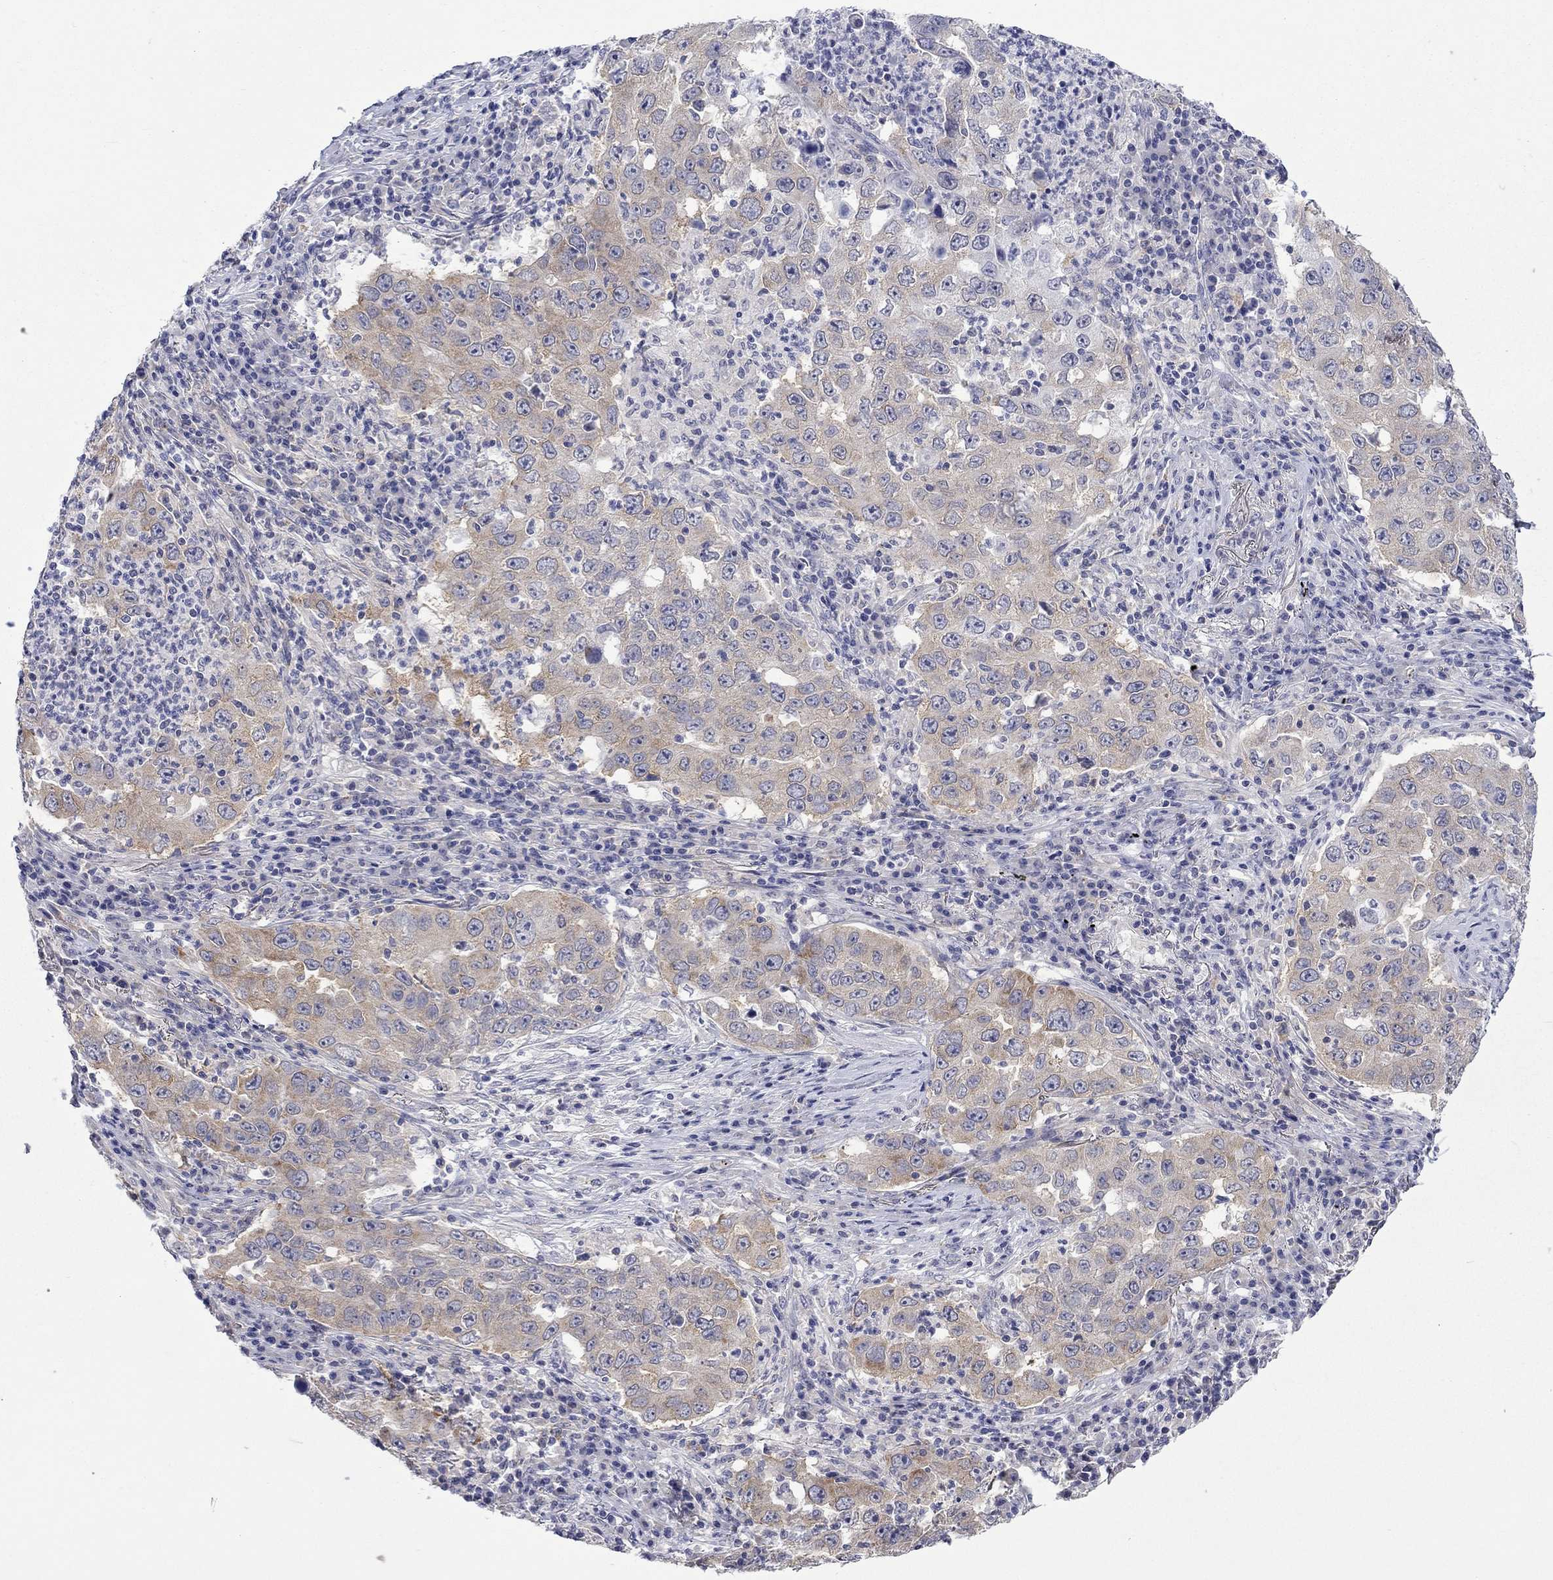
{"staining": {"intensity": "weak", "quantity": ">75%", "location": "cytoplasmic/membranous"}, "tissue": "lung cancer", "cell_type": "Tumor cells", "image_type": "cancer", "snomed": [{"axis": "morphology", "description": "Adenocarcinoma, NOS"}, {"axis": "topography", "description": "Lung"}], "caption": "An immunohistochemistry (IHC) image of neoplastic tissue is shown. Protein staining in brown shows weak cytoplasmic/membranous positivity in adenocarcinoma (lung) within tumor cells.", "gene": "CERS1", "patient": {"sex": "male", "age": 73}}